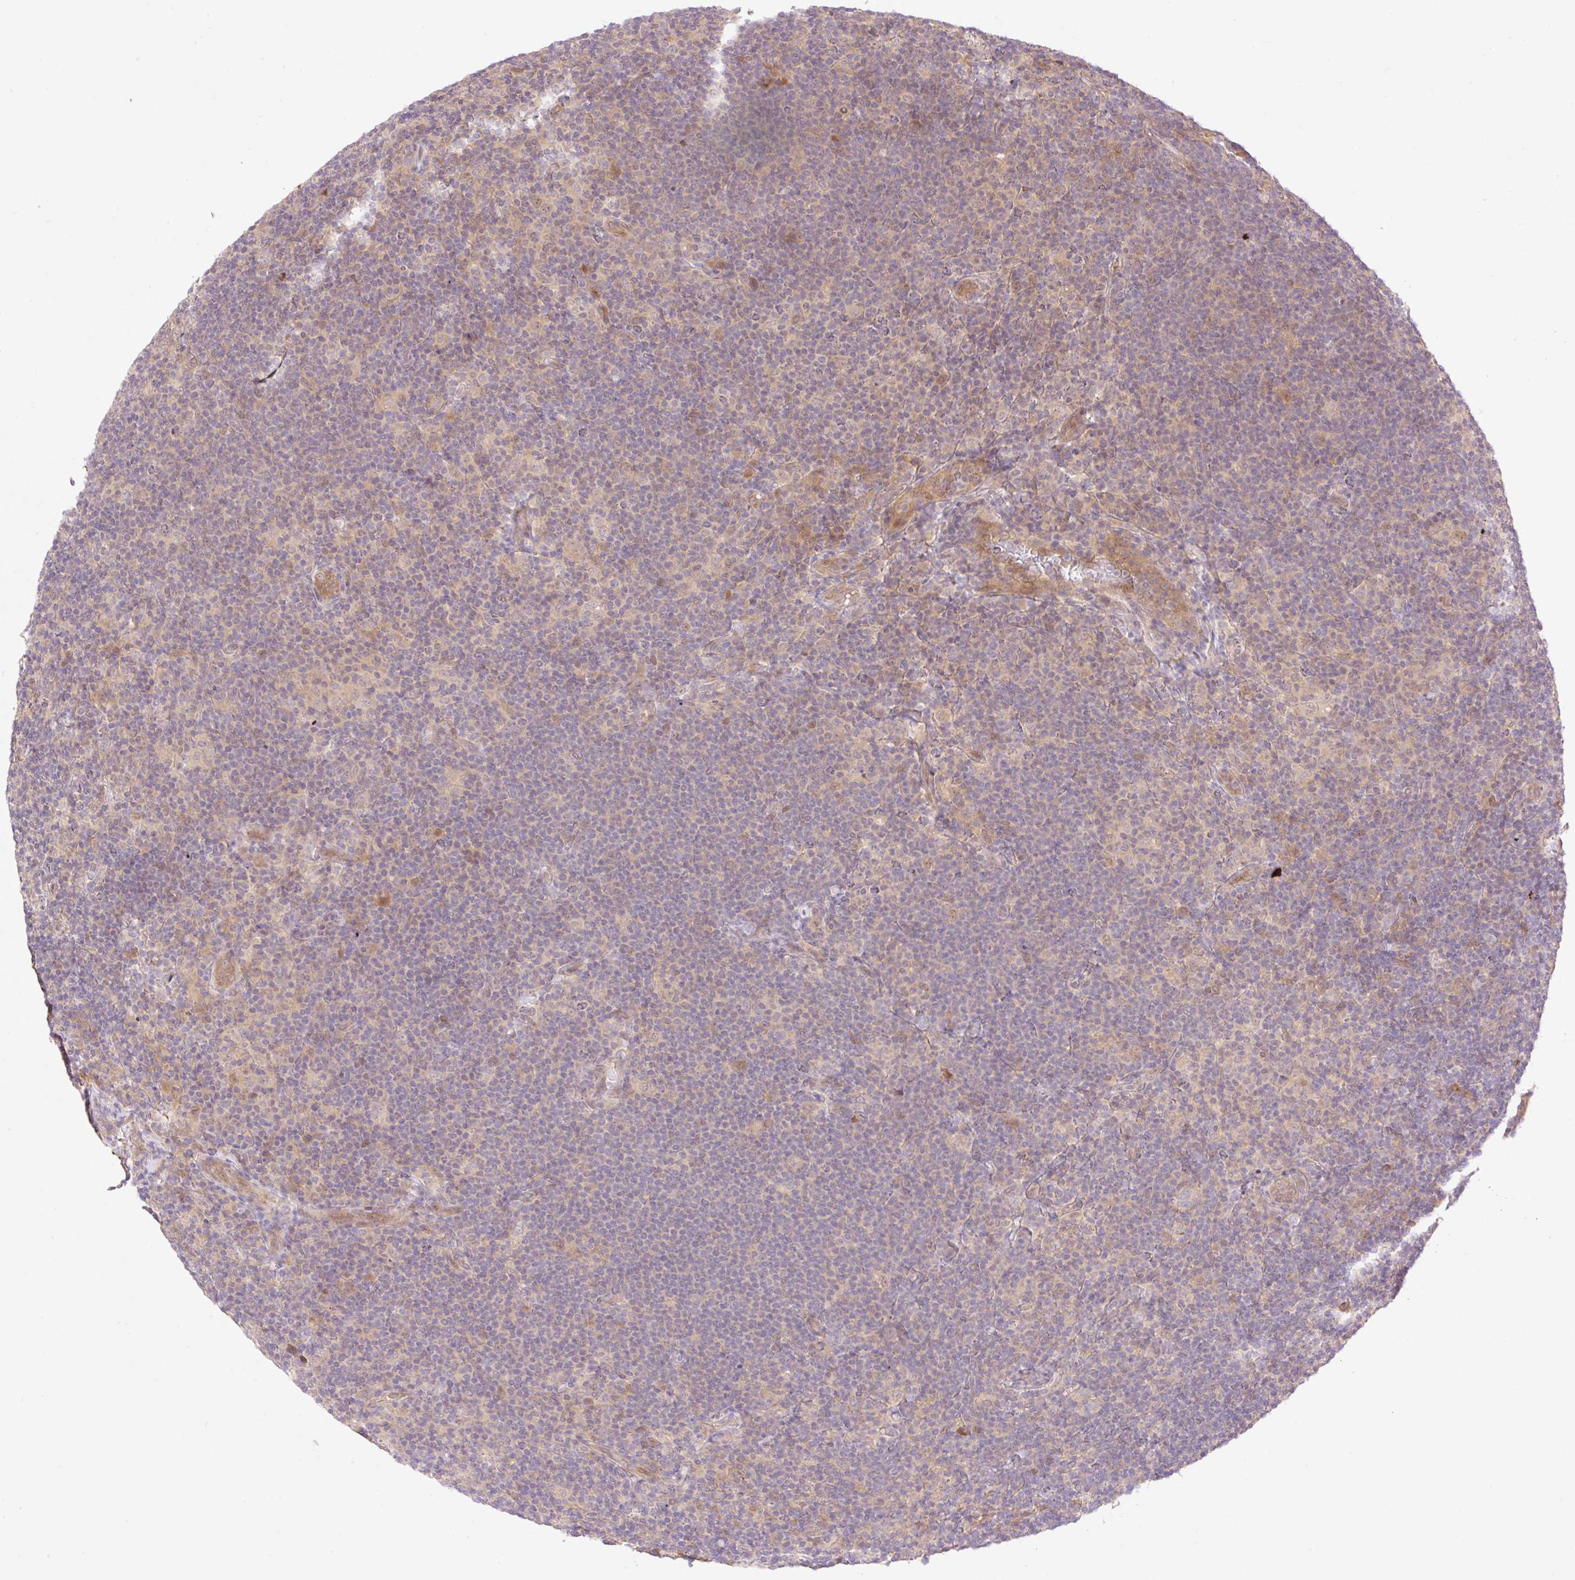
{"staining": {"intensity": "weak", "quantity": ">75%", "location": "cytoplasmic/membranous"}, "tissue": "lymphoma", "cell_type": "Tumor cells", "image_type": "cancer", "snomed": [{"axis": "morphology", "description": "Hodgkin's disease, NOS"}, {"axis": "topography", "description": "Lymph node"}], "caption": "DAB immunohistochemical staining of human Hodgkin's disease reveals weak cytoplasmic/membranous protein staining in approximately >75% of tumor cells.", "gene": "VPS25", "patient": {"sex": "female", "age": 57}}